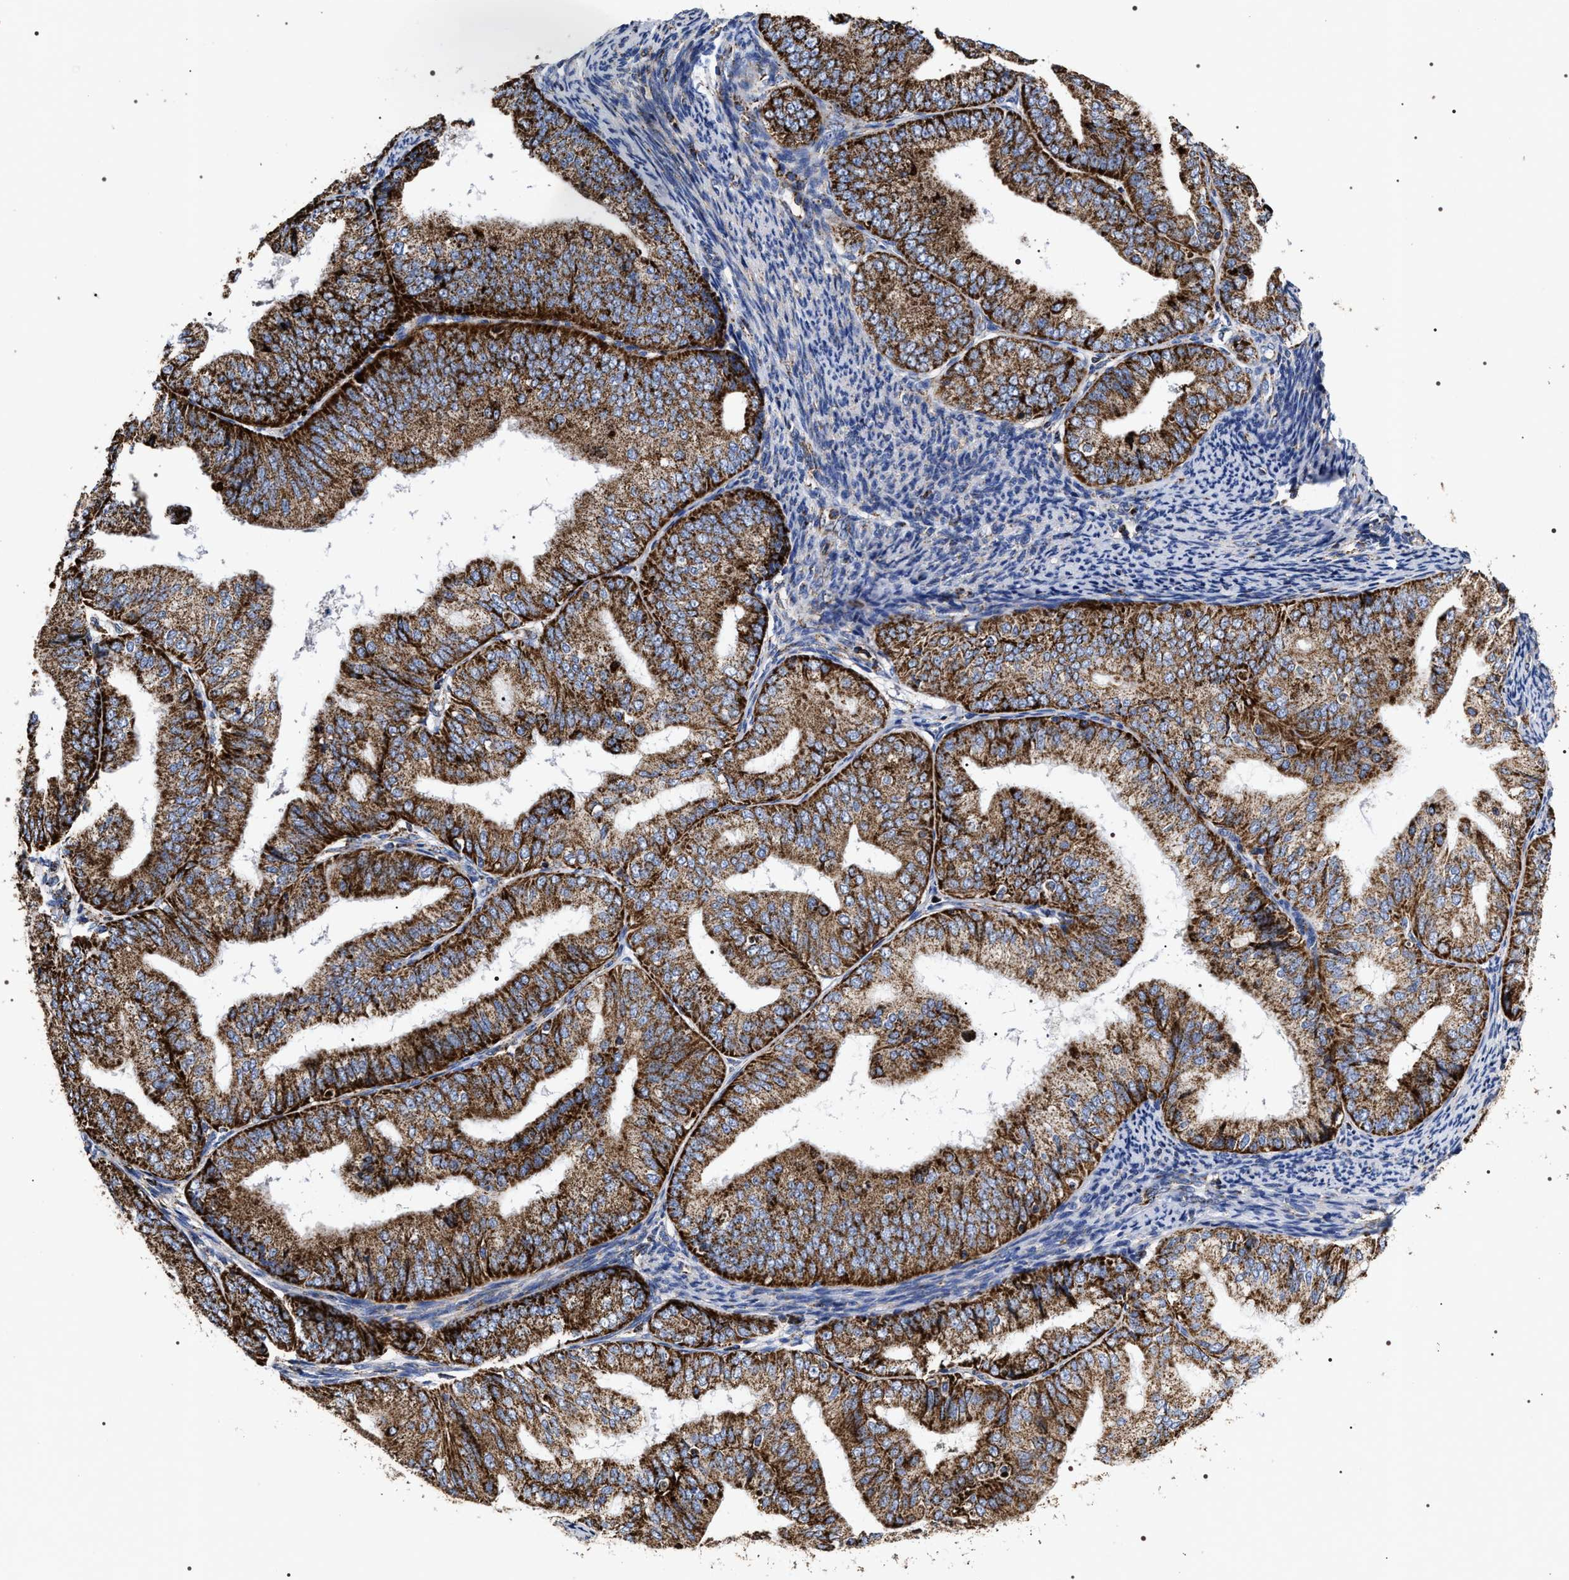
{"staining": {"intensity": "strong", "quantity": ">75%", "location": "cytoplasmic/membranous"}, "tissue": "endometrial cancer", "cell_type": "Tumor cells", "image_type": "cancer", "snomed": [{"axis": "morphology", "description": "Adenocarcinoma, NOS"}, {"axis": "topography", "description": "Endometrium"}], "caption": "Immunohistochemistry (IHC) staining of endometrial cancer (adenocarcinoma), which displays high levels of strong cytoplasmic/membranous positivity in approximately >75% of tumor cells indicating strong cytoplasmic/membranous protein staining. The staining was performed using DAB (brown) for protein detection and nuclei were counterstained in hematoxylin (blue).", "gene": "COG5", "patient": {"sex": "female", "age": 63}}